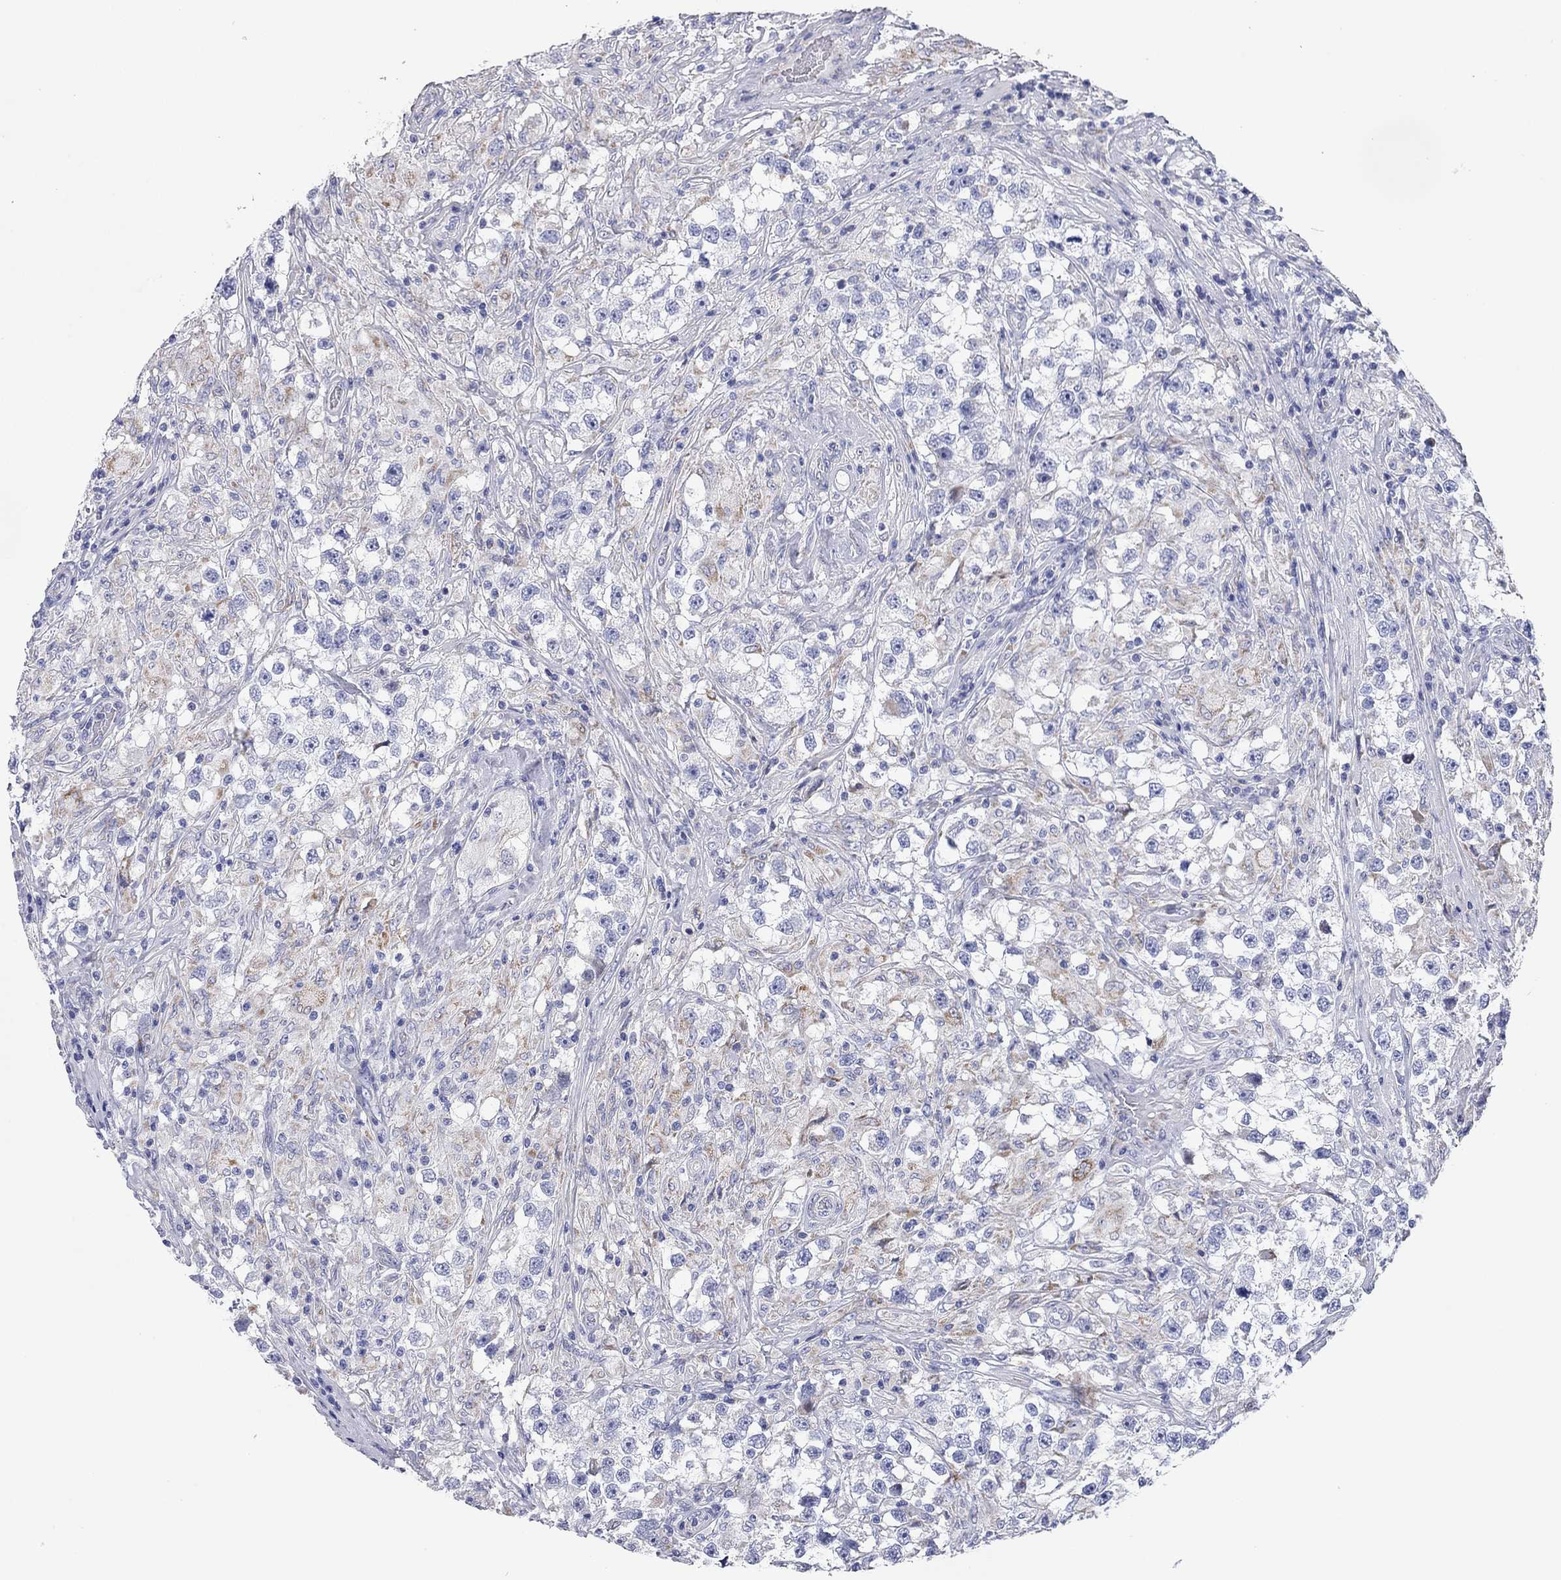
{"staining": {"intensity": "moderate", "quantity": "<25%", "location": "cytoplasmic/membranous"}, "tissue": "testis cancer", "cell_type": "Tumor cells", "image_type": "cancer", "snomed": [{"axis": "morphology", "description": "Seminoma, NOS"}, {"axis": "topography", "description": "Testis"}], "caption": "This is a photomicrograph of immunohistochemistry staining of testis cancer (seminoma), which shows moderate positivity in the cytoplasmic/membranous of tumor cells.", "gene": "CHI3L2", "patient": {"sex": "male", "age": 46}}